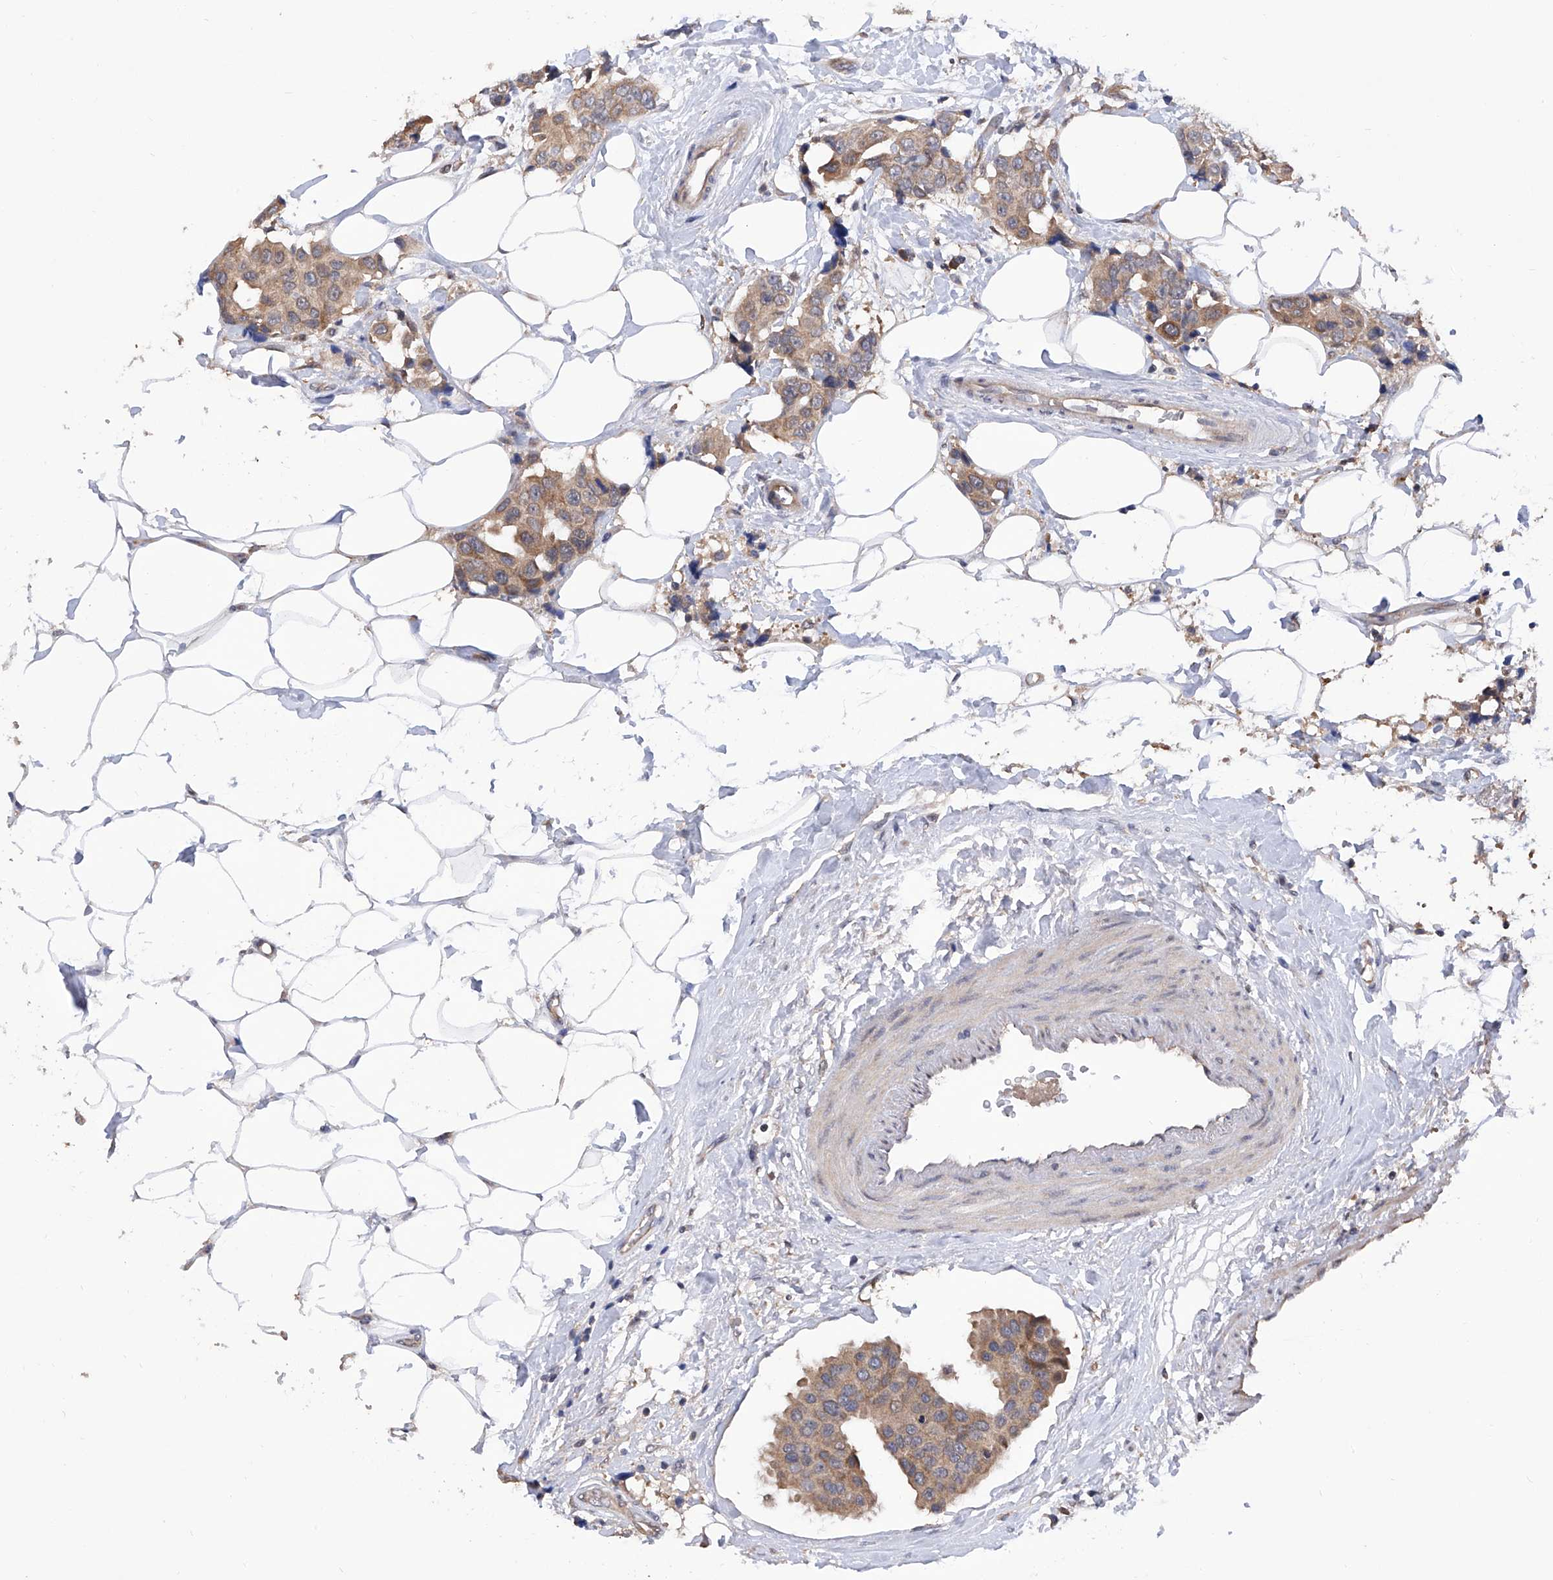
{"staining": {"intensity": "moderate", "quantity": ">75%", "location": "cytoplasmic/membranous"}, "tissue": "breast cancer", "cell_type": "Tumor cells", "image_type": "cancer", "snomed": [{"axis": "morphology", "description": "Normal tissue, NOS"}, {"axis": "morphology", "description": "Duct carcinoma"}, {"axis": "topography", "description": "Breast"}], "caption": "Moderate cytoplasmic/membranous positivity is identified in approximately >75% of tumor cells in breast infiltrating ductal carcinoma. (Stains: DAB in brown, nuclei in blue, Microscopy: brightfield microscopy at high magnification).", "gene": "USP45", "patient": {"sex": "female", "age": 39}}